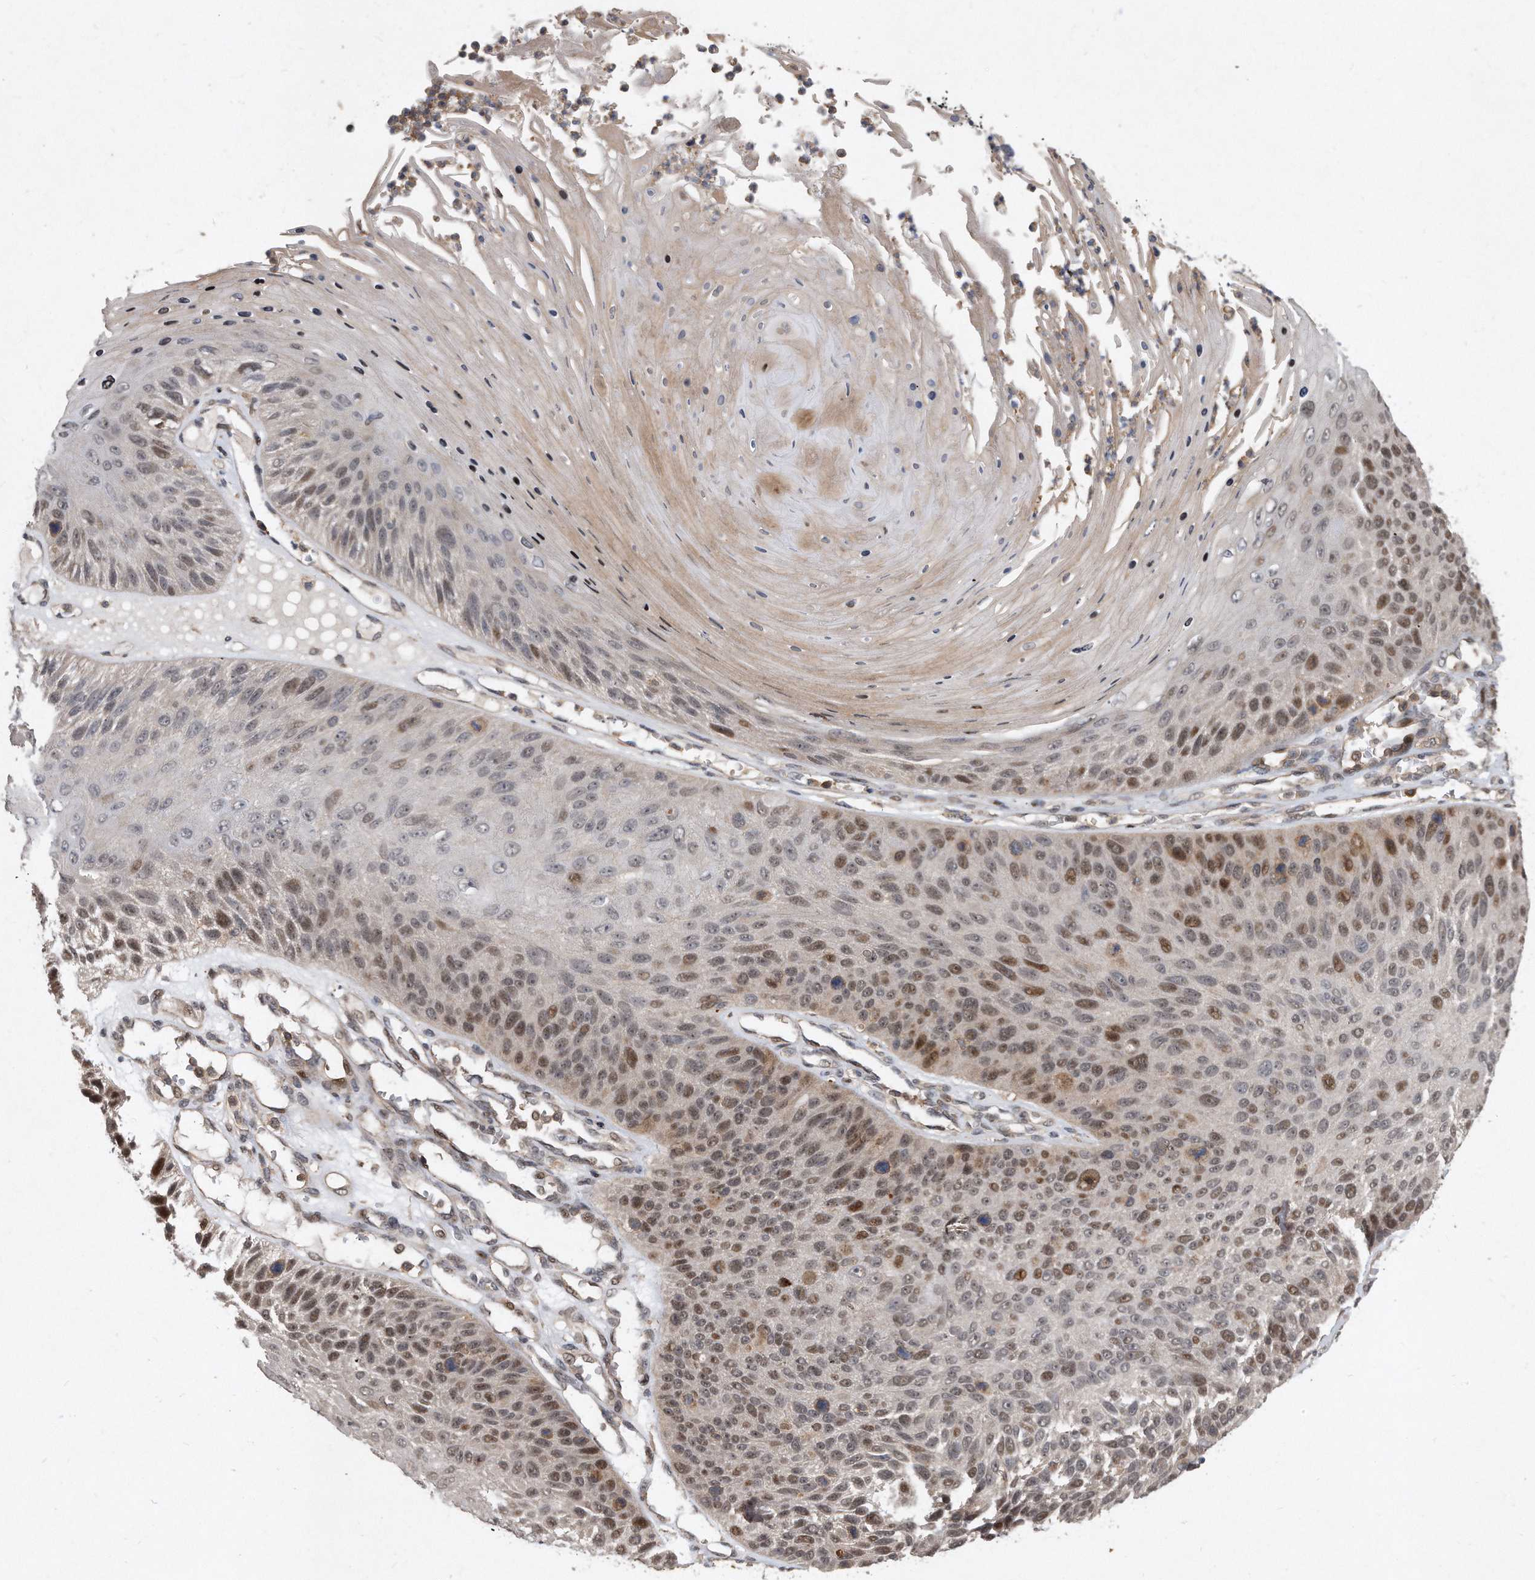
{"staining": {"intensity": "moderate", "quantity": "25%-75%", "location": "cytoplasmic/membranous,nuclear"}, "tissue": "skin cancer", "cell_type": "Tumor cells", "image_type": "cancer", "snomed": [{"axis": "morphology", "description": "Squamous cell carcinoma, NOS"}, {"axis": "topography", "description": "Skin"}], "caption": "The photomicrograph shows immunohistochemical staining of skin cancer (squamous cell carcinoma). There is moderate cytoplasmic/membranous and nuclear positivity is identified in approximately 25%-75% of tumor cells.", "gene": "PGBD2", "patient": {"sex": "female", "age": 88}}